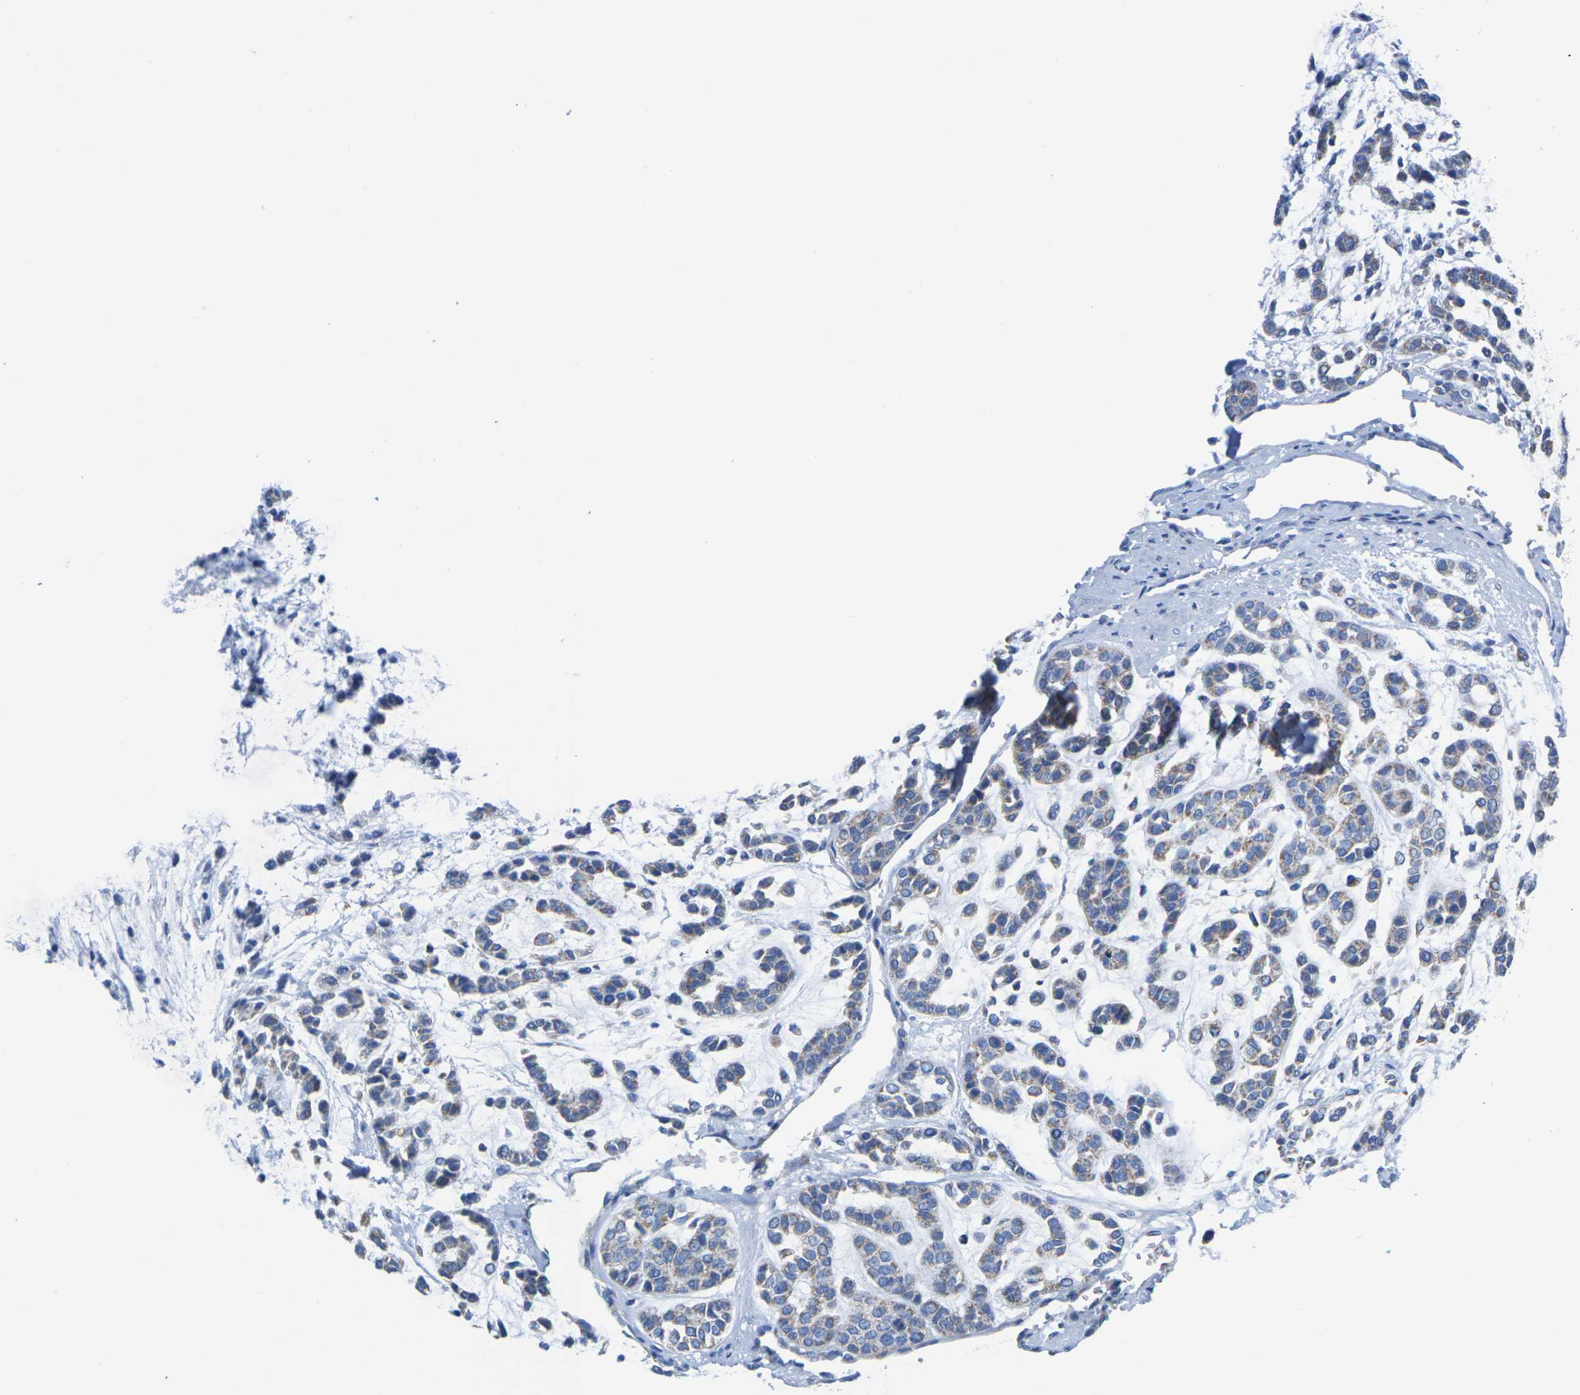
{"staining": {"intensity": "moderate", "quantity": "25%-75%", "location": "cytoplasmic/membranous"}, "tissue": "head and neck cancer", "cell_type": "Tumor cells", "image_type": "cancer", "snomed": [{"axis": "morphology", "description": "Adenocarcinoma, NOS"}, {"axis": "morphology", "description": "Adenoma, NOS"}, {"axis": "topography", "description": "Head-Neck"}], "caption": "The immunohistochemical stain shows moderate cytoplasmic/membranous expression in tumor cells of head and neck adenoma tissue.", "gene": "TMEM204", "patient": {"sex": "female", "age": 55}}